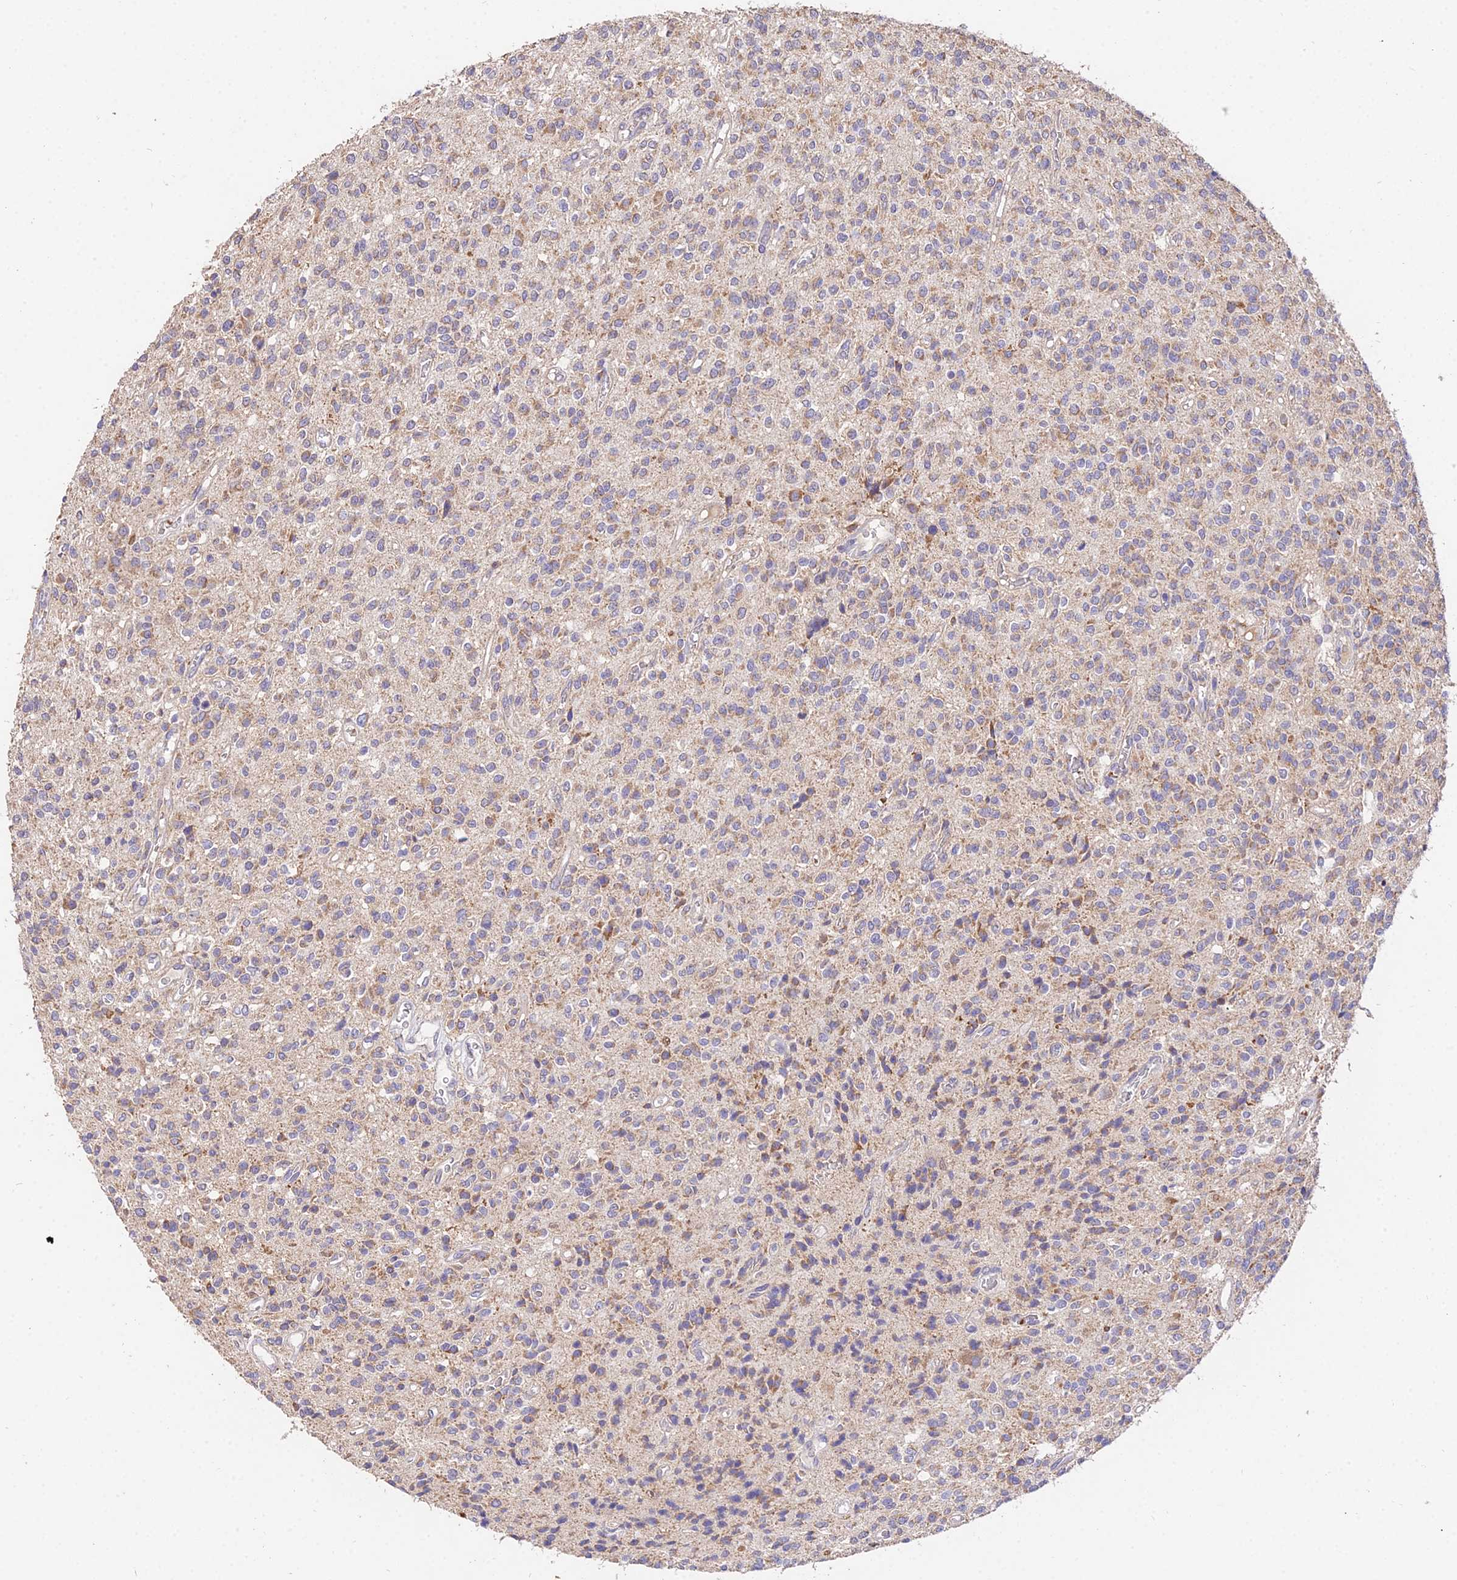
{"staining": {"intensity": "moderate", "quantity": "<25%", "location": "cytoplasmic/membranous"}, "tissue": "glioma", "cell_type": "Tumor cells", "image_type": "cancer", "snomed": [{"axis": "morphology", "description": "Glioma, malignant, High grade"}, {"axis": "topography", "description": "Brain"}], "caption": "DAB immunohistochemical staining of human high-grade glioma (malignant) reveals moderate cytoplasmic/membranous protein staining in about <25% of tumor cells.", "gene": "WDR5B", "patient": {"sex": "male", "age": 34}}